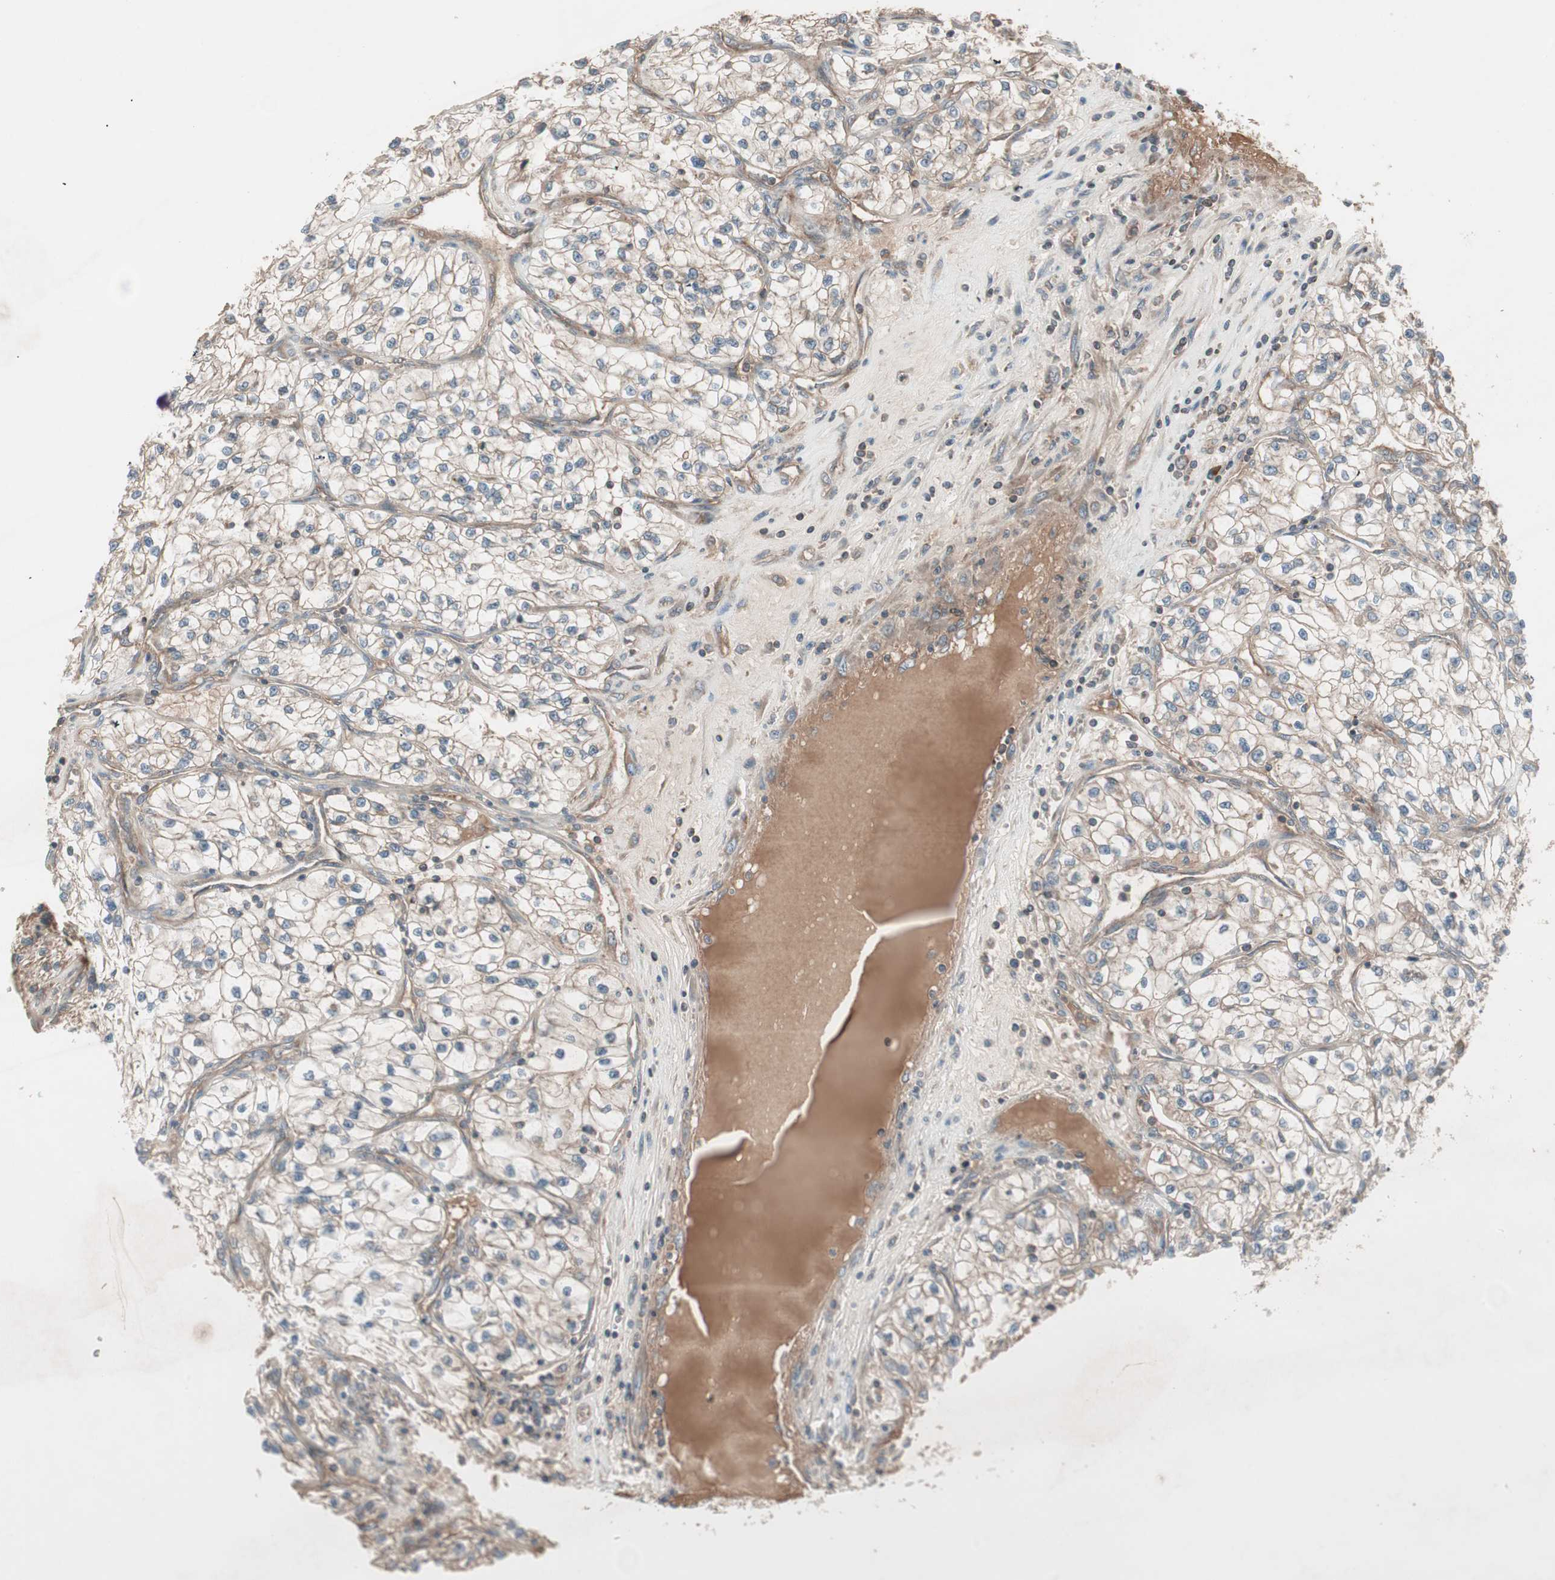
{"staining": {"intensity": "moderate", "quantity": ">75%", "location": "cytoplasmic/membranous"}, "tissue": "renal cancer", "cell_type": "Tumor cells", "image_type": "cancer", "snomed": [{"axis": "morphology", "description": "Adenocarcinoma, NOS"}, {"axis": "topography", "description": "Kidney"}], "caption": "Tumor cells demonstrate medium levels of moderate cytoplasmic/membranous positivity in about >75% of cells in renal cancer (adenocarcinoma). (Stains: DAB in brown, nuclei in blue, Microscopy: brightfield microscopy at high magnification).", "gene": "TFPI", "patient": {"sex": "female", "age": 57}}